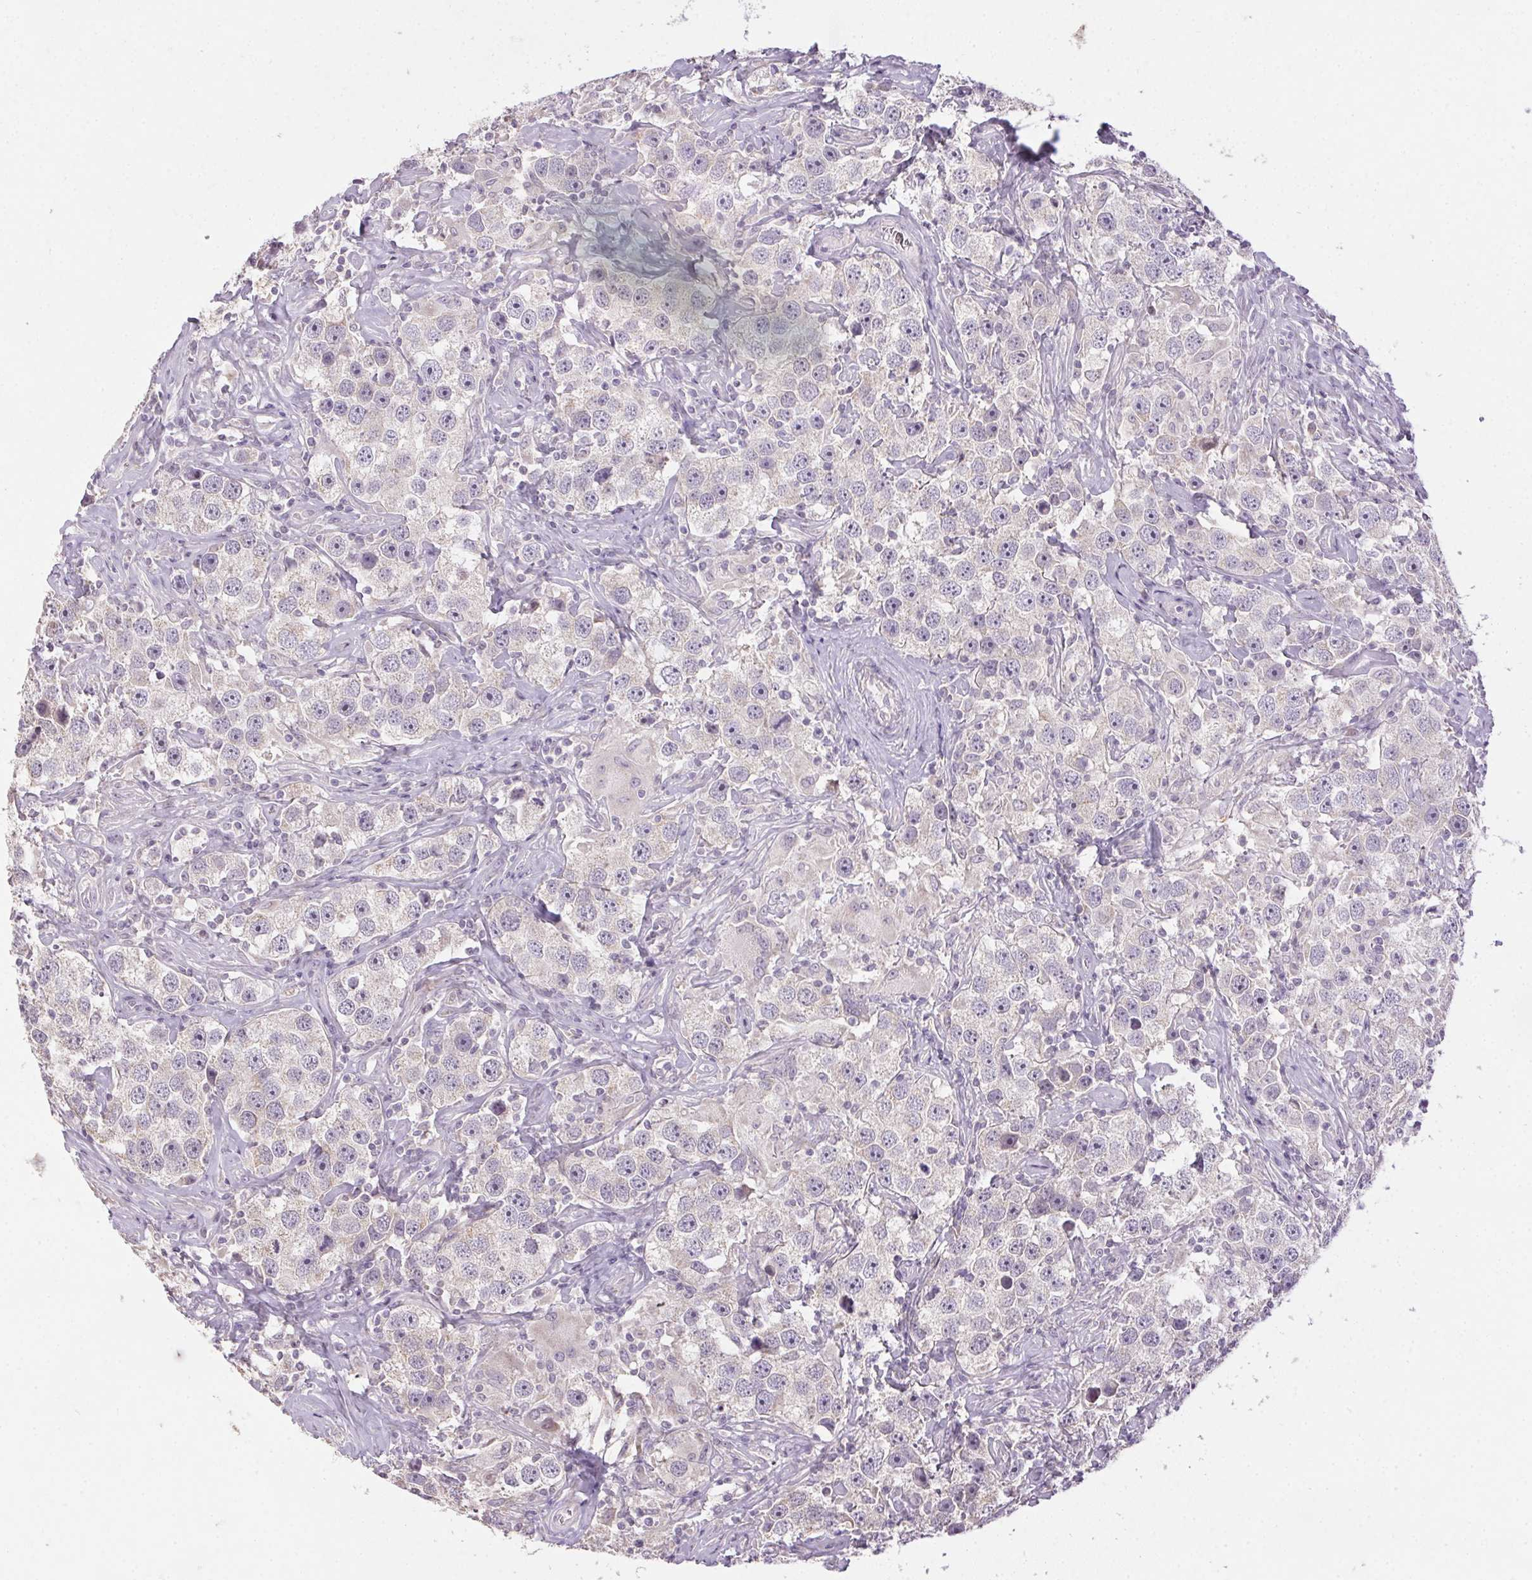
{"staining": {"intensity": "negative", "quantity": "none", "location": "none"}, "tissue": "testis cancer", "cell_type": "Tumor cells", "image_type": "cancer", "snomed": [{"axis": "morphology", "description": "Seminoma, NOS"}, {"axis": "topography", "description": "Testis"}], "caption": "High magnification brightfield microscopy of testis seminoma stained with DAB (brown) and counterstained with hematoxylin (blue): tumor cells show no significant expression. (IHC, brightfield microscopy, high magnification).", "gene": "SPACA9", "patient": {"sex": "male", "age": 49}}